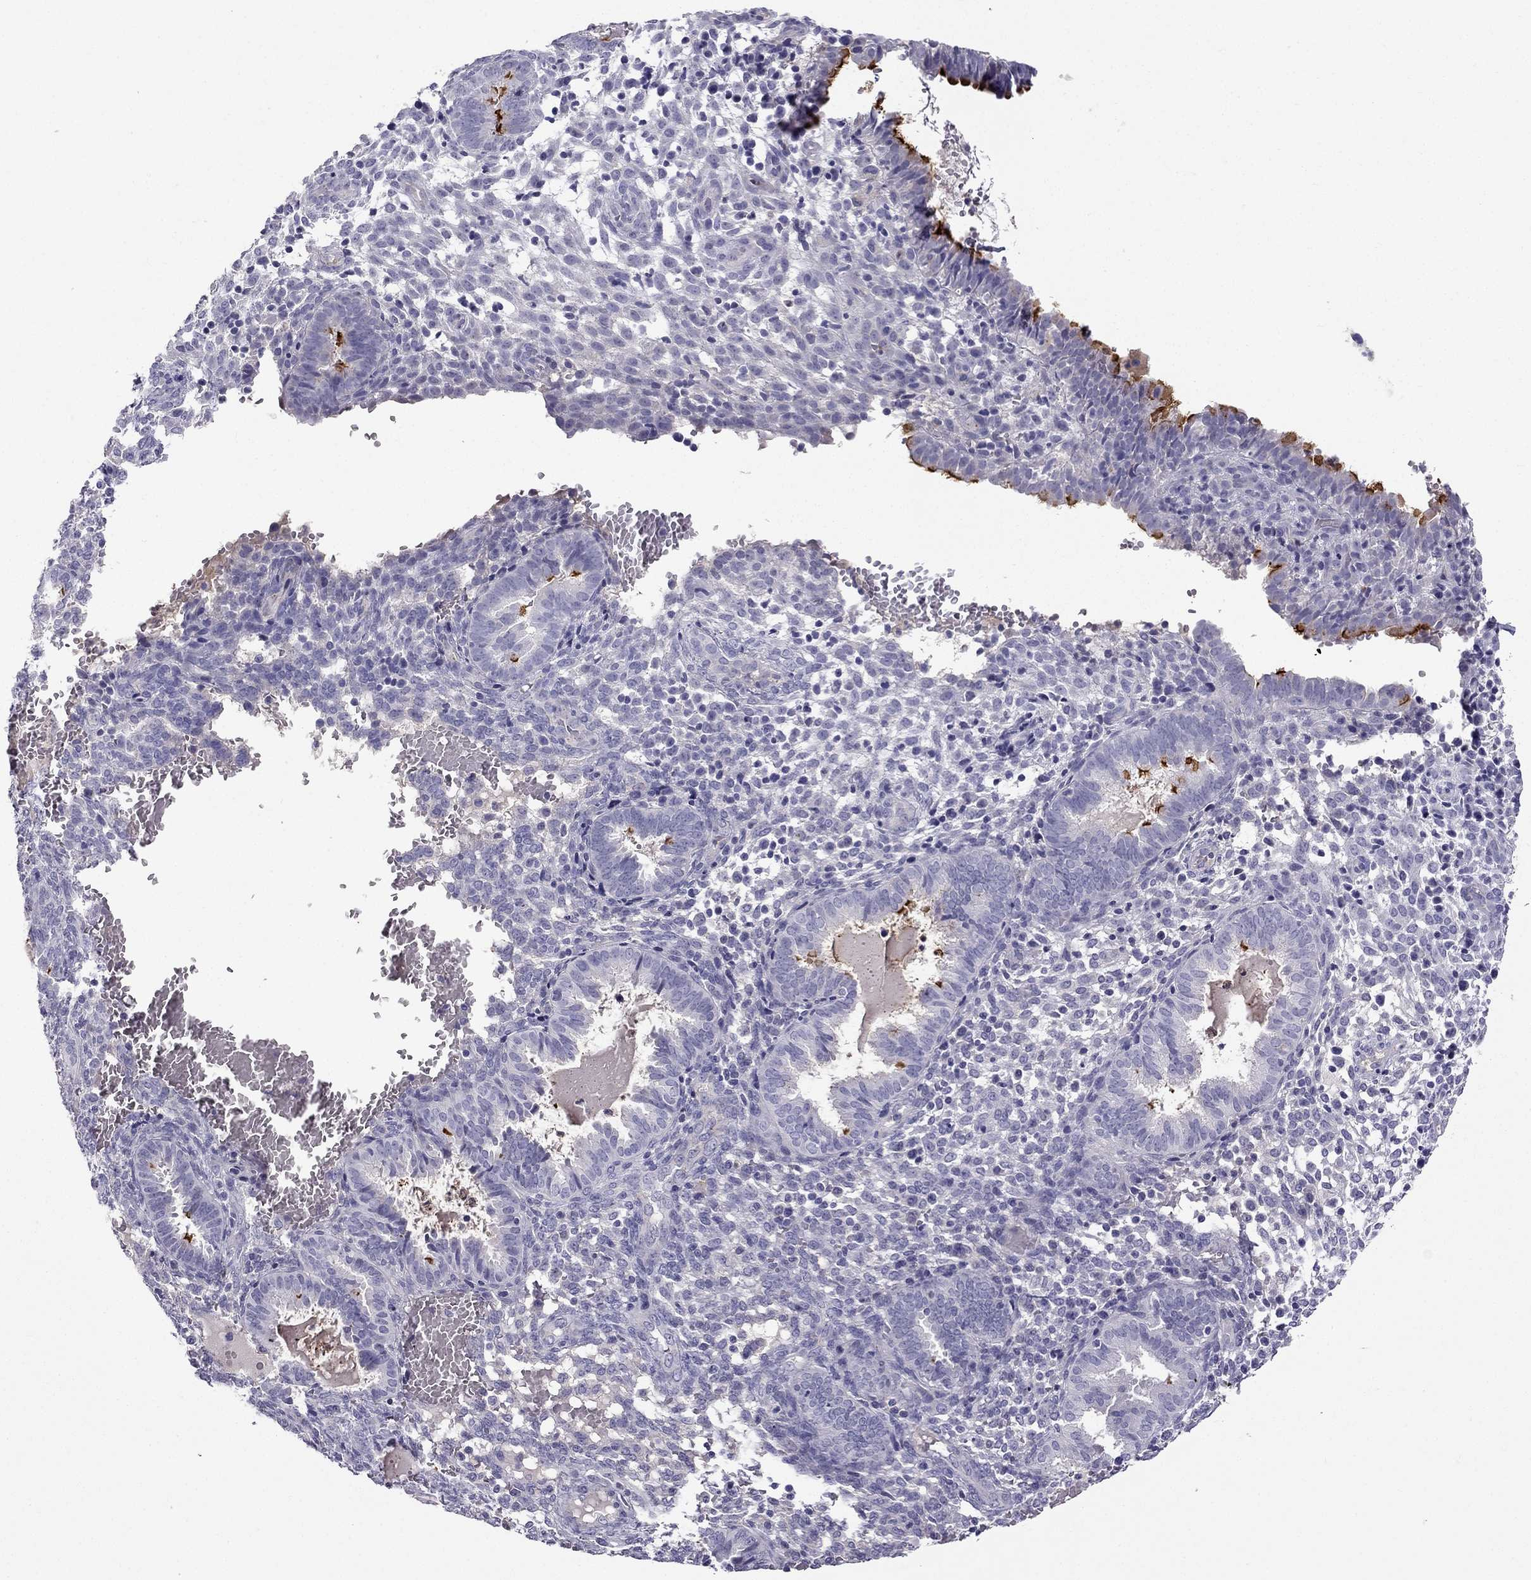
{"staining": {"intensity": "negative", "quantity": "none", "location": "none"}, "tissue": "endometrium", "cell_type": "Cells in endometrial stroma", "image_type": "normal", "snomed": [{"axis": "morphology", "description": "Normal tissue, NOS"}, {"axis": "topography", "description": "Endometrium"}], "caption": "An image of endometrium stained for a protein shows no brown staining in cells in endometrial stroma. Nuclei are stained in blue.", "gene": "STOML3", "patient": {"sex": "female", "age": 42}}